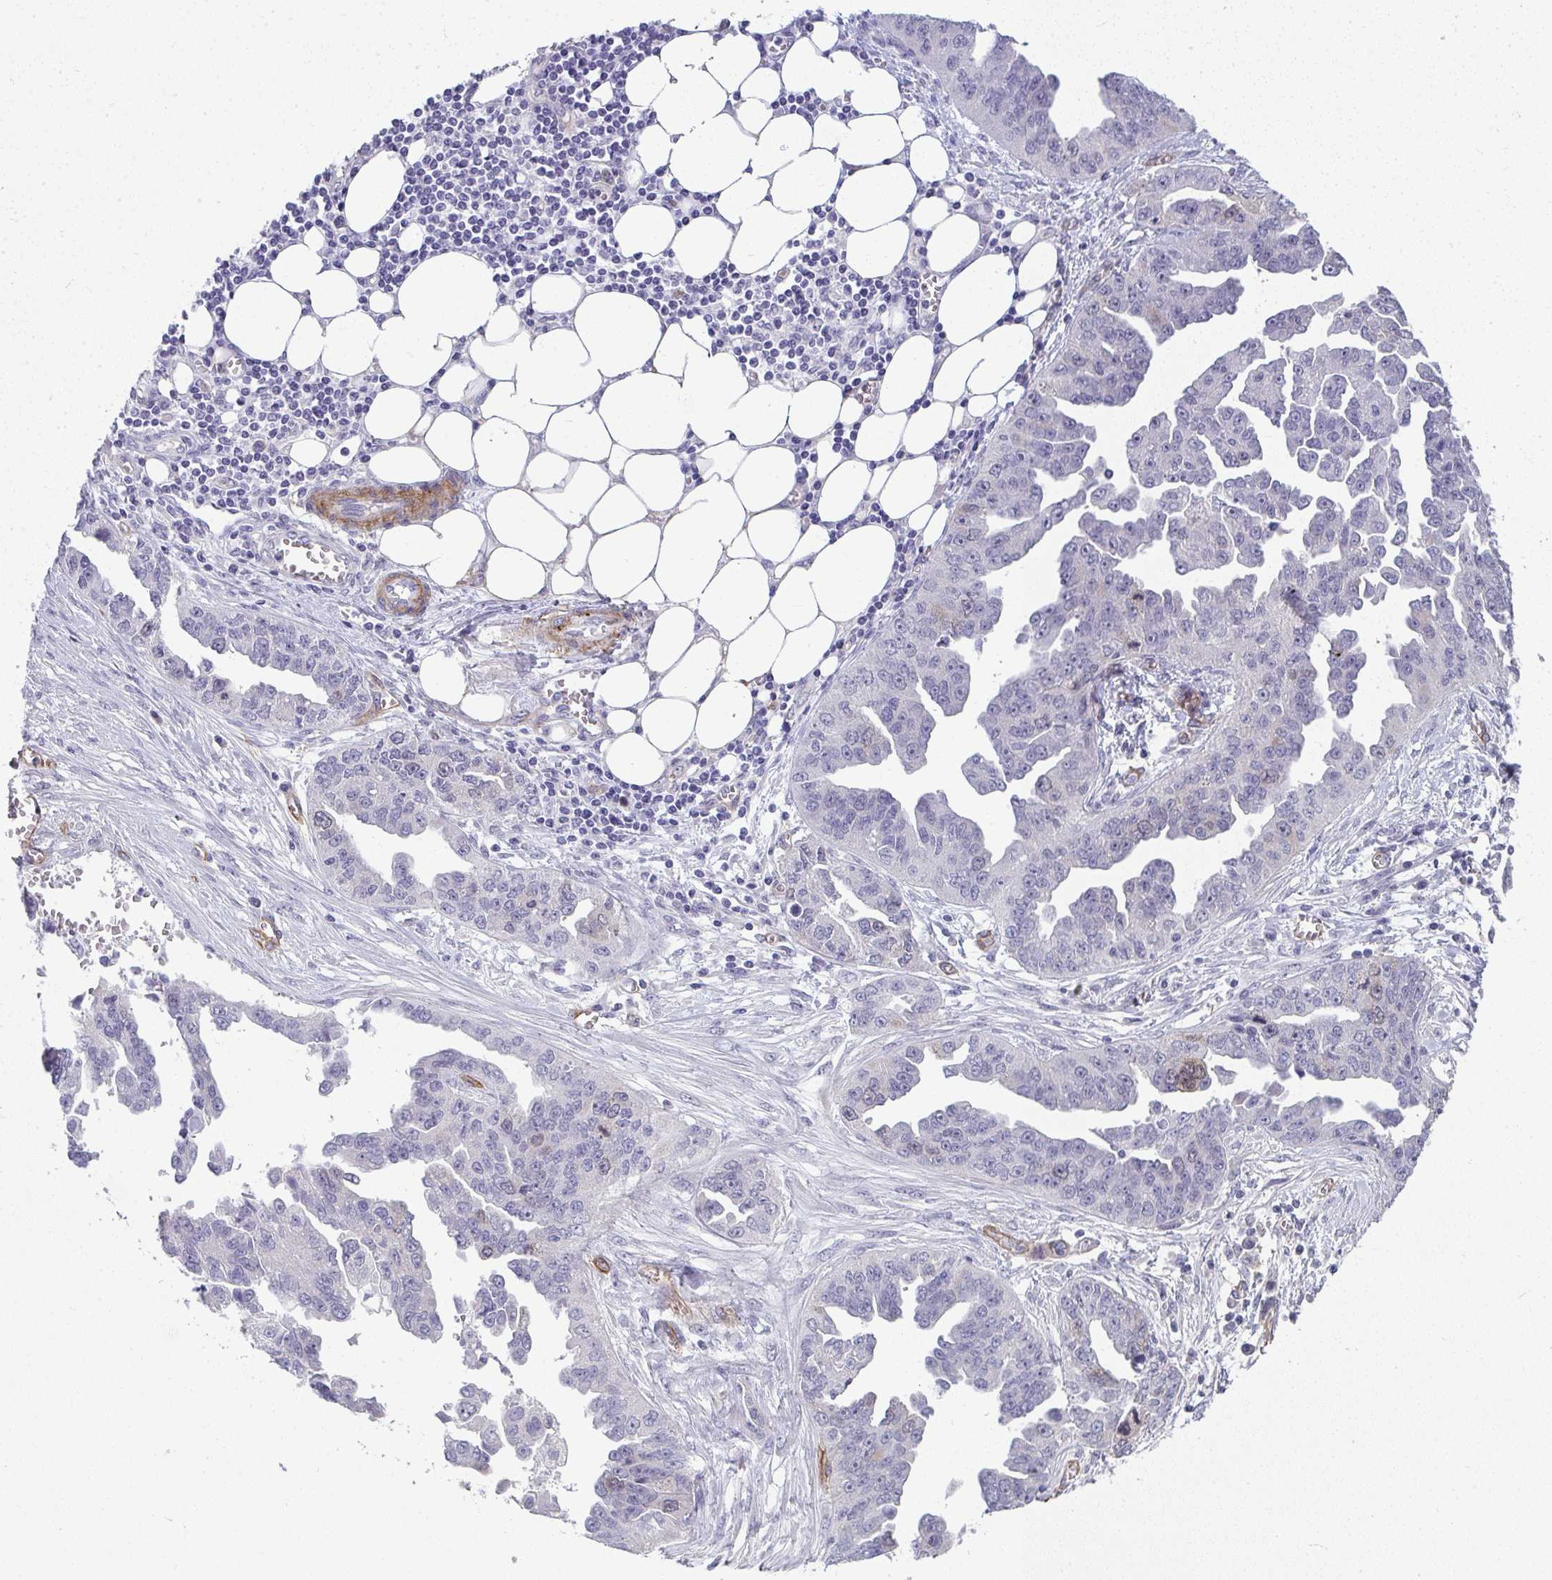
{"staining": {"intensity": "negative", "quantity": "none", "location": "none"}, "tissue": "ovarian cancer", "cell_type": "Tumor cells", "image_type": "cancer", "snomed": [{"axis": "morphology", "description": "Cystadenocarcinoma, serous, NOS"}, {"axis": "topography", "description": "Ovary"}], "caption": "Tumor cells are negative for brown protein staining in serous cystadenocarcinoma (ovarian).", "gene": "UBE2S", "patient": {"sex": "female", "age": 75}}